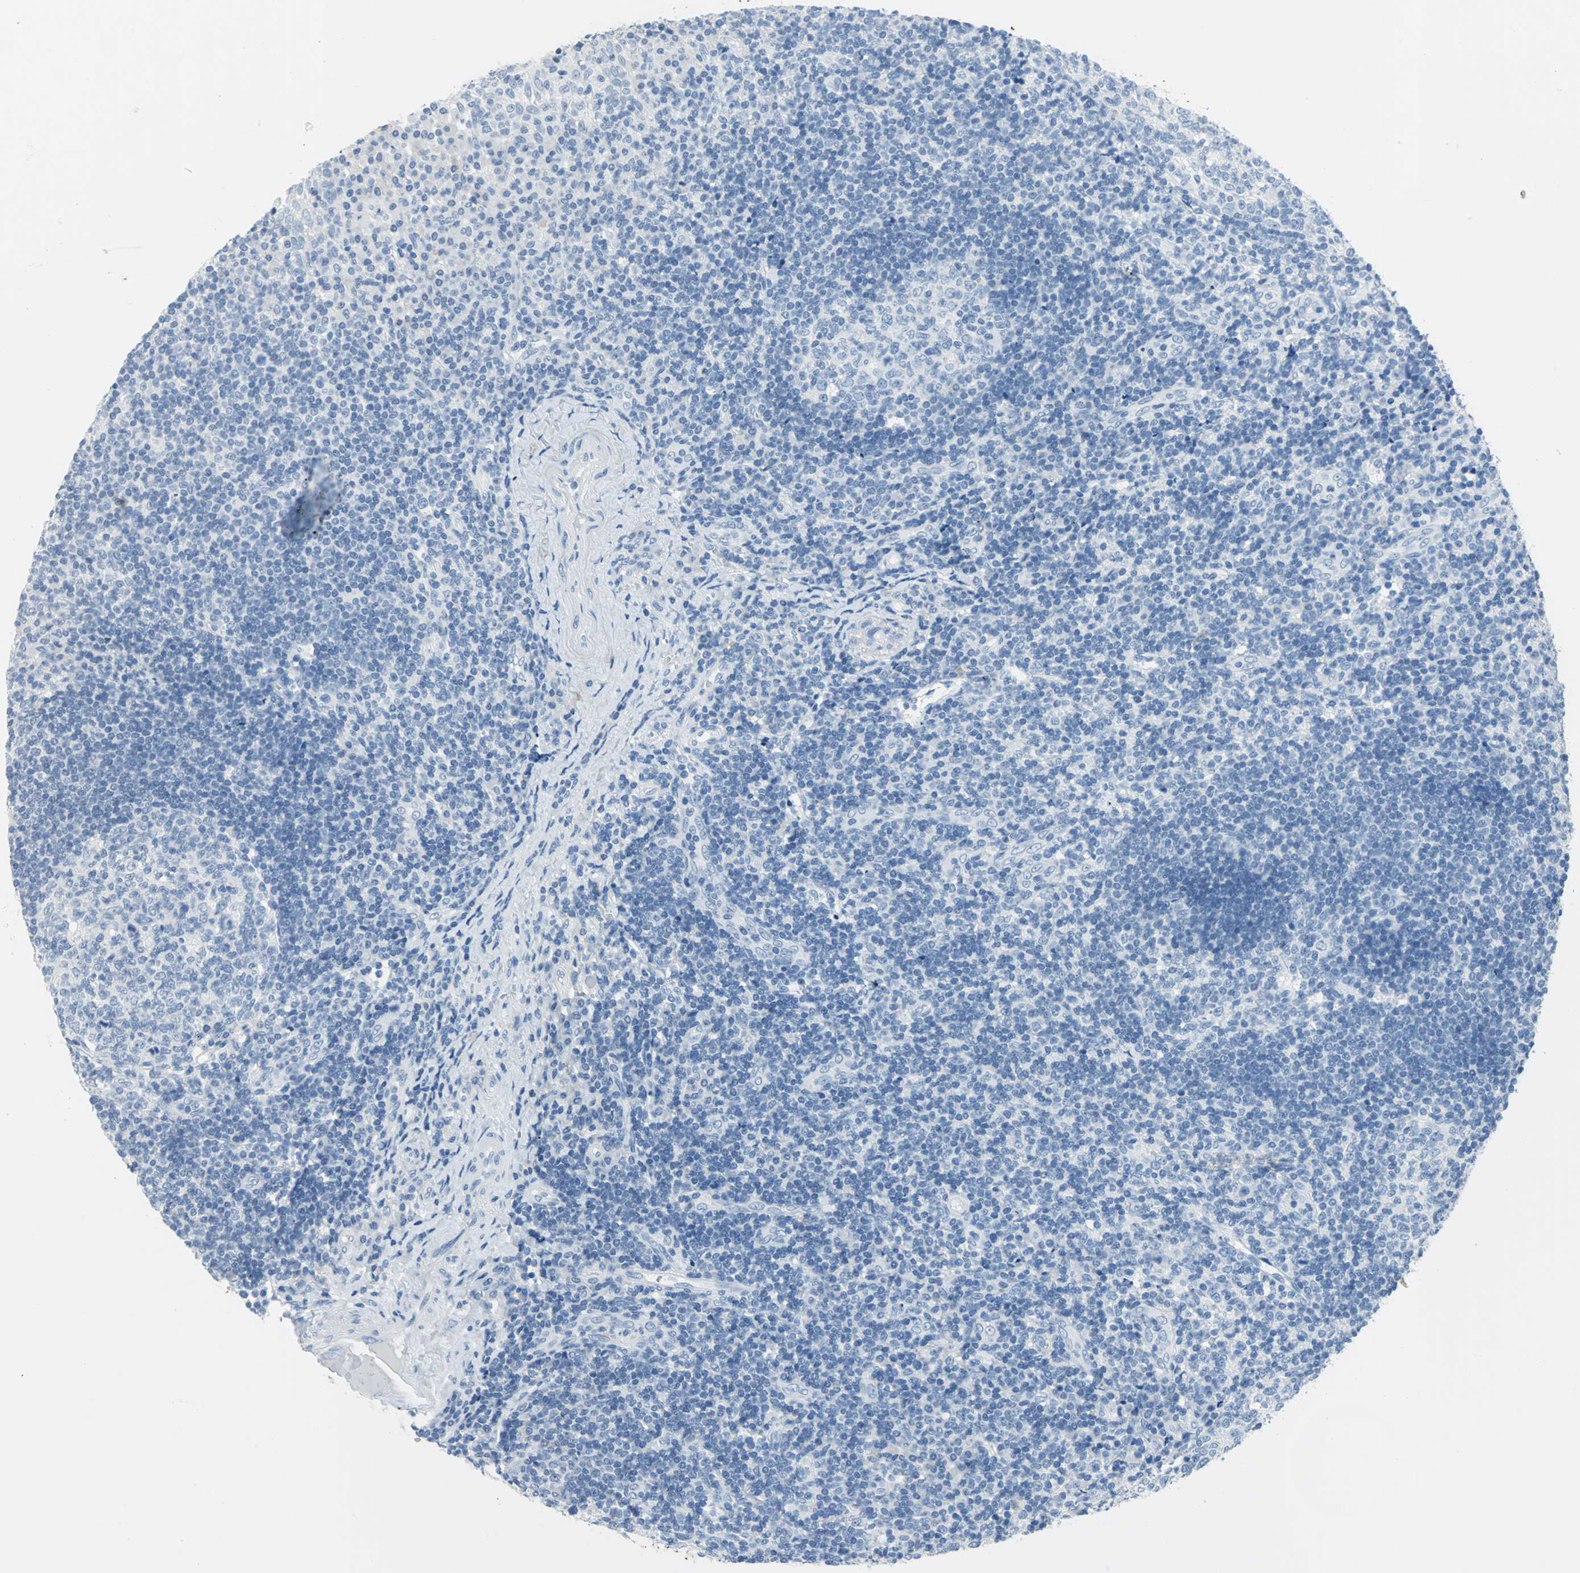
{"staining": {"intensity": "negative", "quantity": "none", "location": "none"}, "tissue": "tonsil", "cell_type": "Germinal center cells", "image_type": "normal", "snomed": [{"axis": "morphology", "description": "Normal tissue, NOS"}, {"axis": "topography", "description": "Tonsil"}], "caption": "Germinal center cells are negative for brown protein staining in normal tonsil. The staining is performed using DAB brown chromogen with nuclei counter-stained in using hematoxylin.", "gene": "PKLR", "patient": {"sex": "female", "age": 40}}